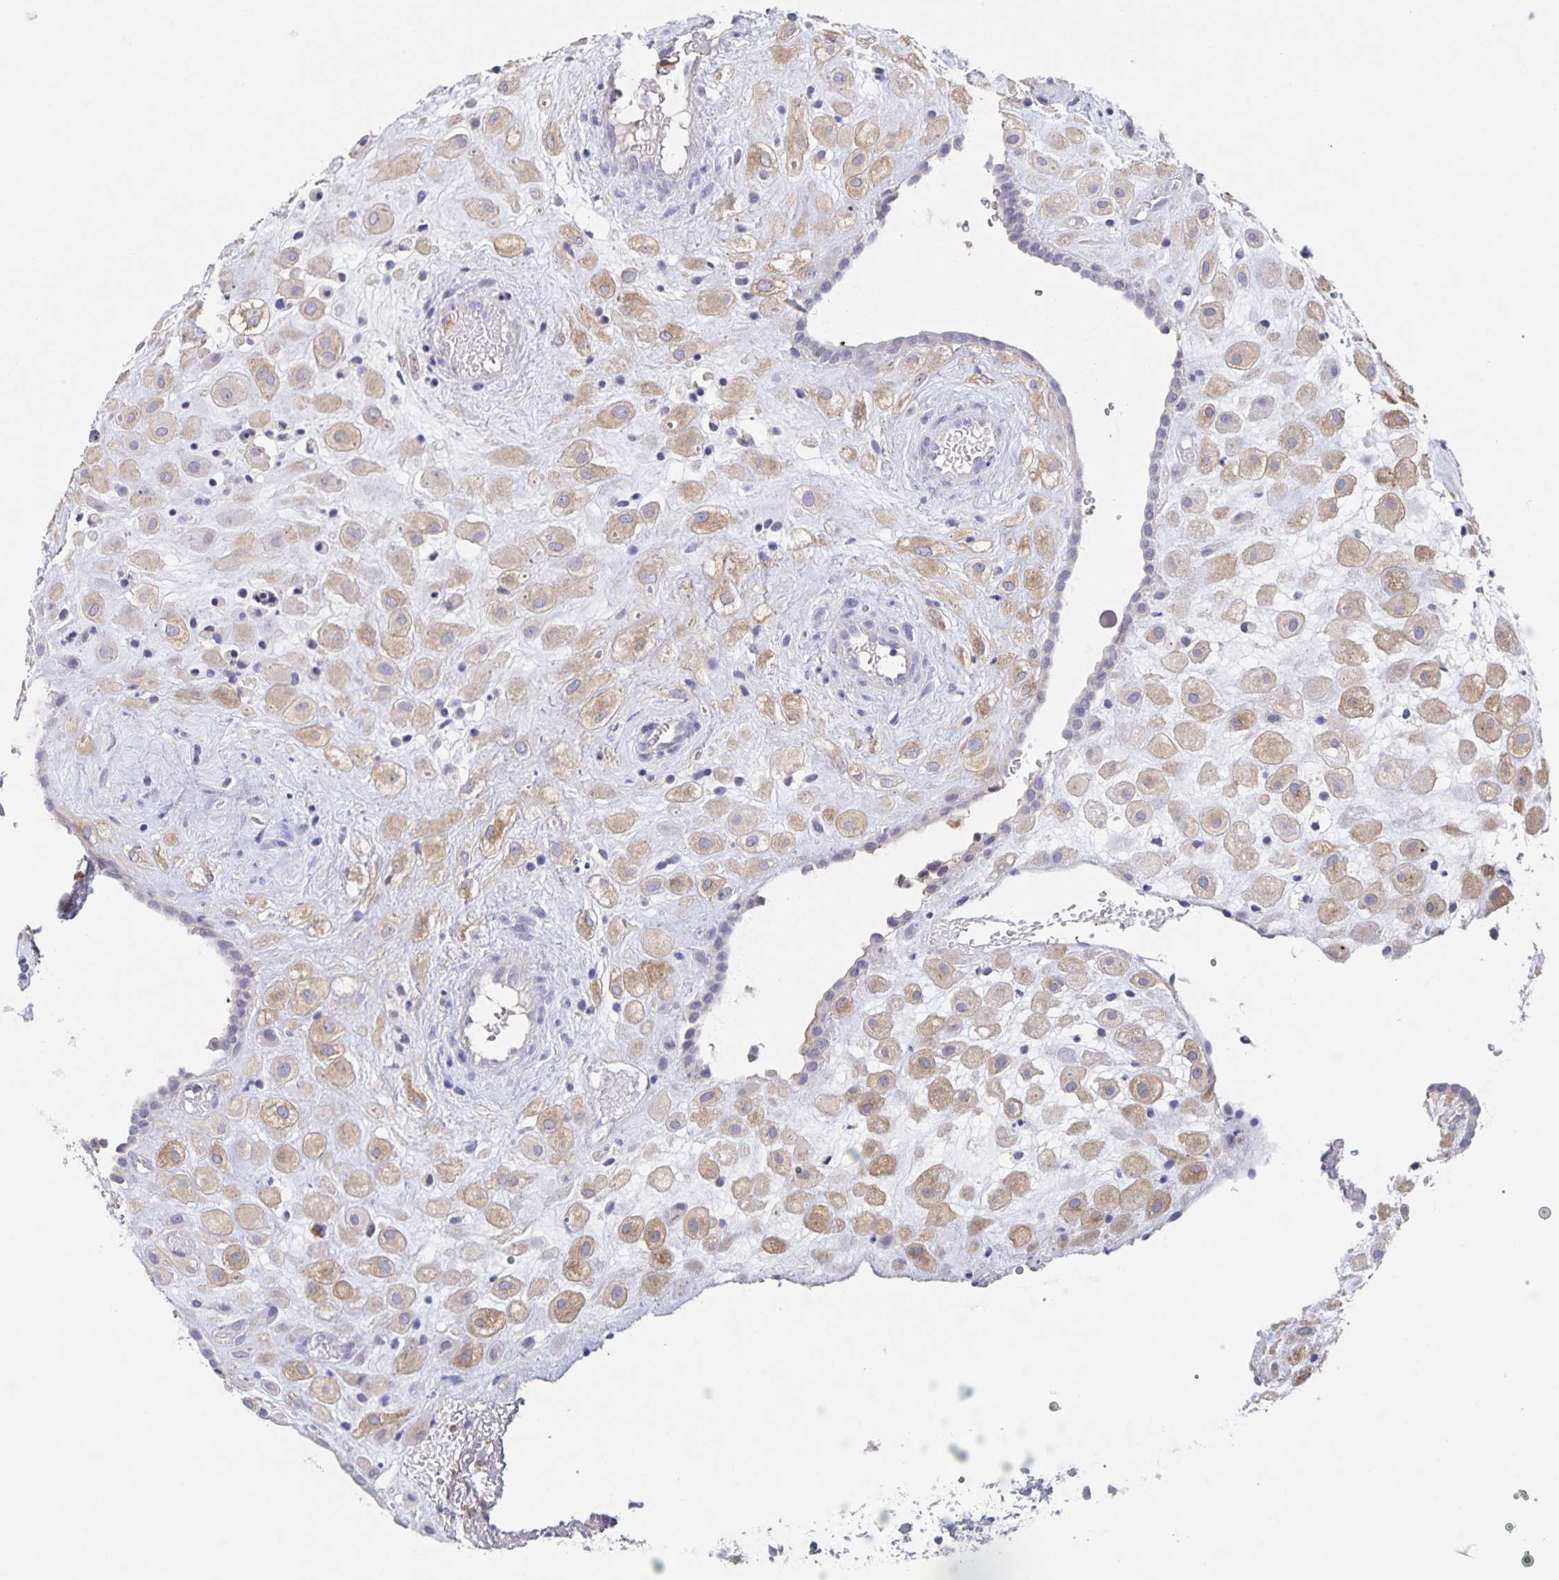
{"staining": {"intensity": "weak", "quantity": ">75%", "location": "cytoplasmic/membranous"}, "tissue": "placenta", "cell_type": "Decidual cells", "image_type": "normal", "snomed": [{"axis": "morphology", "description": "Normal tissue, NOS"}, {"axis": "topography", "description": "Placenta"}], "caption": "A photomicrograph of placenta stained for a protein reveals weak cytoplasmic/membranous brown staining in decidual cells. (brown staining indicates protein expression, while blue staining denotes nuclei).", "gene": "CDC42BPG", "patient": {"sex": "female", "age": 24}}